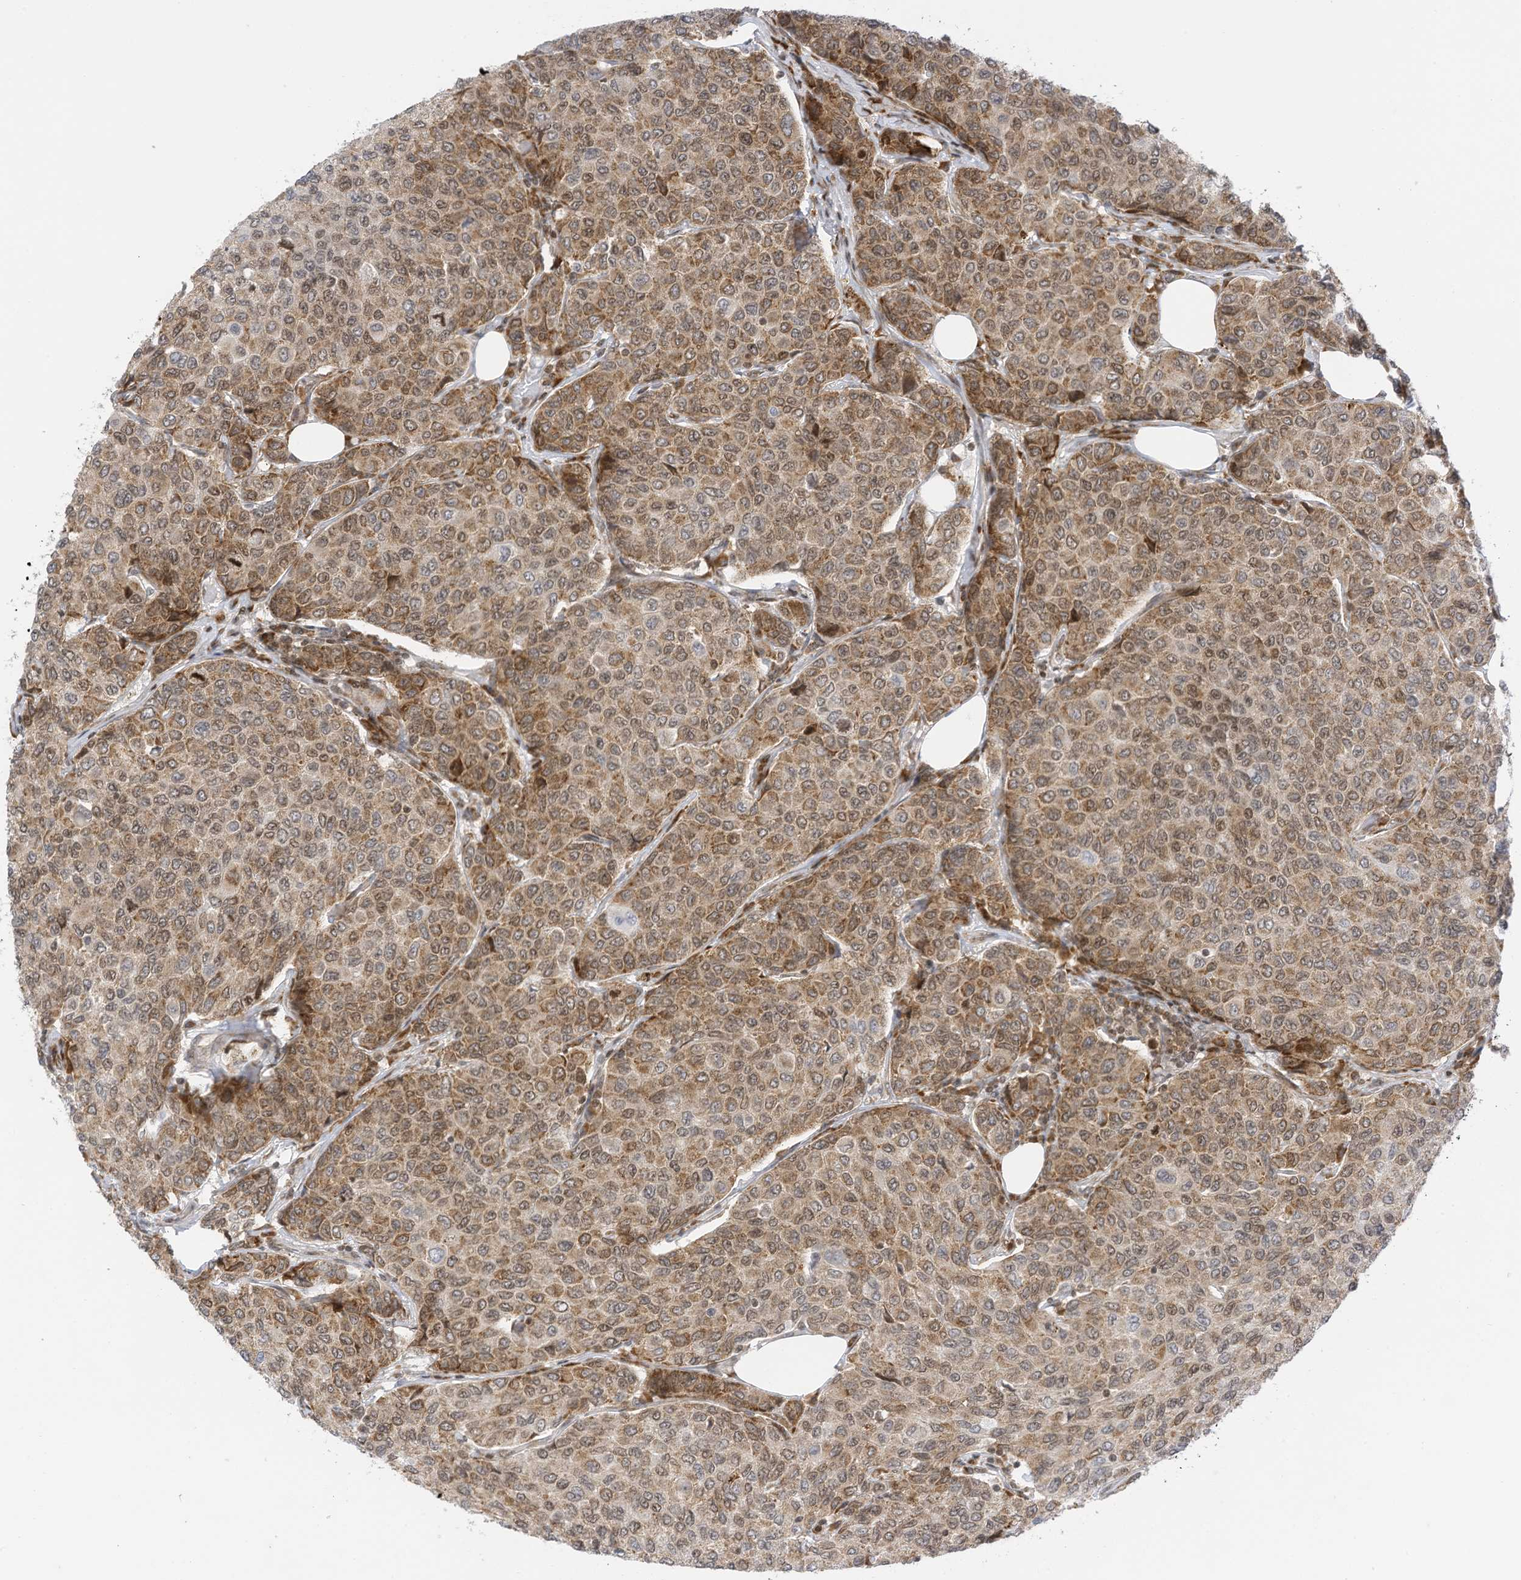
{"staining": {"intensity": "moderate", "quantity": ">75%", "location": "cytoplasmic/membranous"}, "tissue": "breast cancer", "cell_type": "Tumor cells", "image_type": "cancer", "snomed": [{"axis": "morphology", "description": "Duct carcinoma"}, {"axis": "topography", "description": "Breast"}], "caption": "An image of breast cancer stained for a protein demonstrates moderate cytoplasmic/membranous brown staining in tumor cells. (Brightfield microscopy of DAB IHC at high magnification).", "gene": "EDF1", "patient": {"sex": "female", "age": 55}}